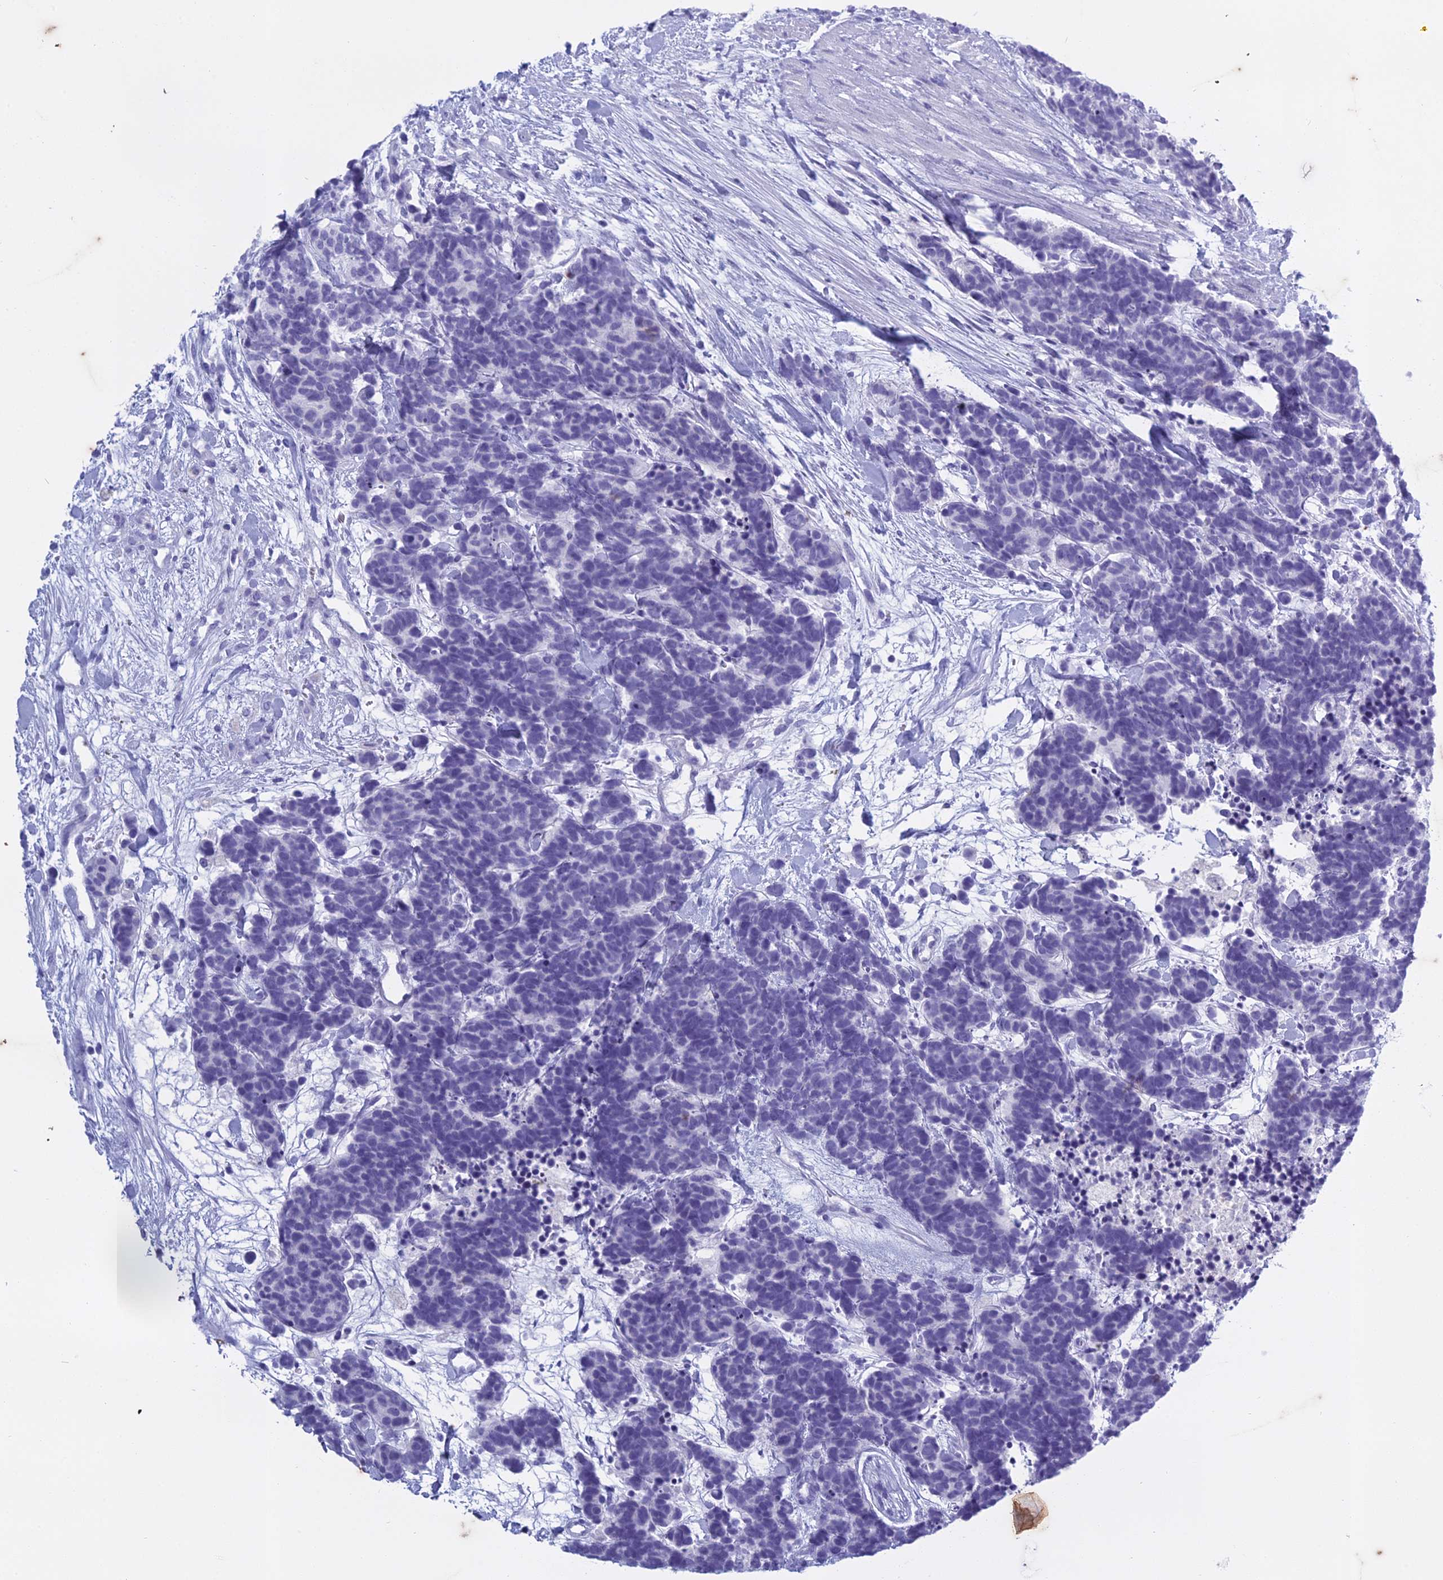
{"staining": {"intensity": "negative", "quantity": "none", "location": "none"}, "tissue": "carcinoid", "cell_type": "Tumor cells", "image_type": "cancer", "snomed": [{"axis": "morphology", "description": "Carcinoma, NOS"}, {"axis": "morphology", "description": "Carcinoid, malignant, NOS"}, {"axis": "topography", "description": "Prostate"}], "caption": "Human carcinoid stained for a protein using immunohistochemistry (IHC) demonstrates no staining in tumor cells.", "gene": "HMGB4", "patient": {"sex": "male", "age": 57}}